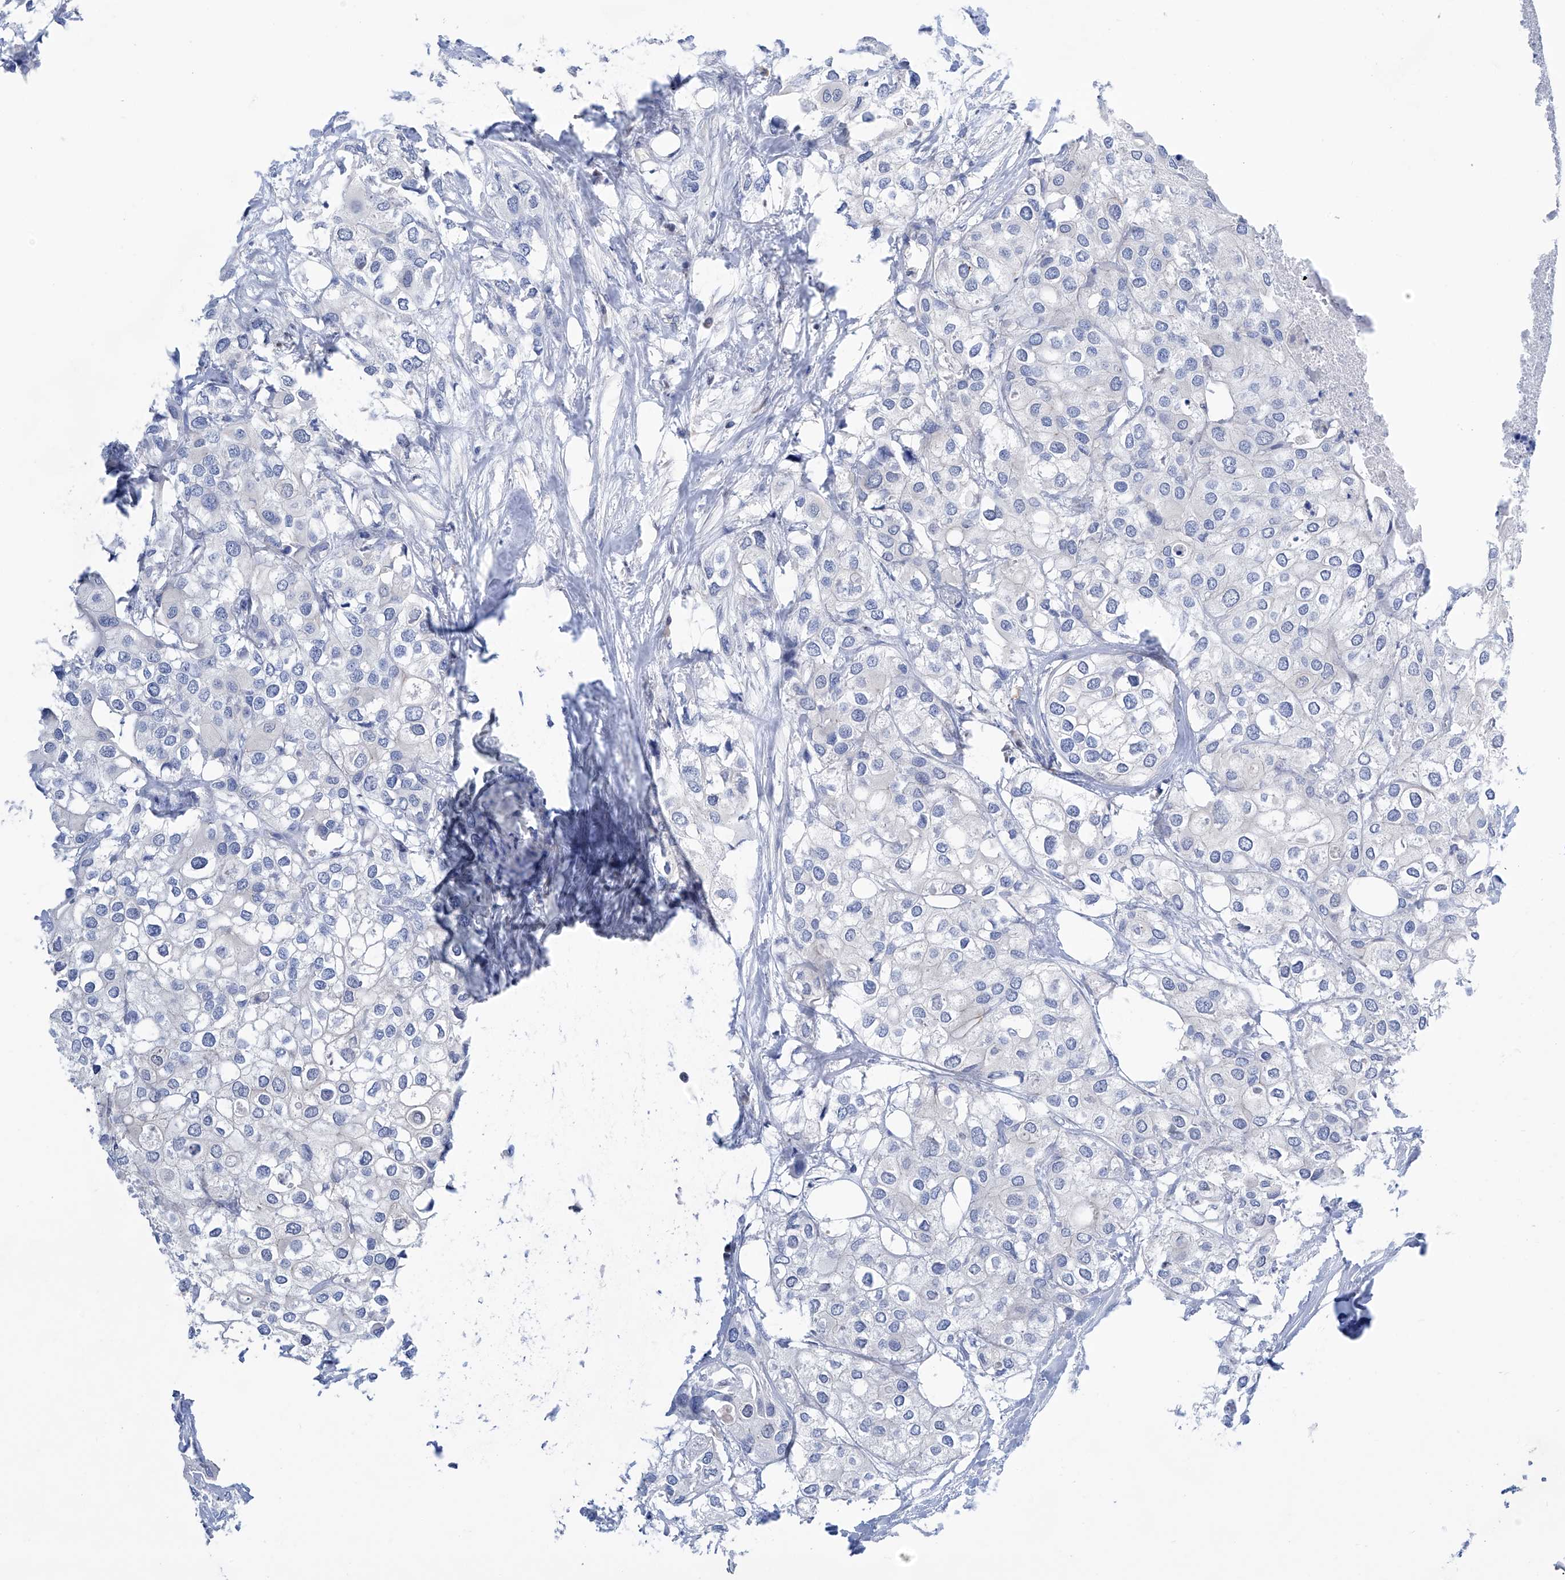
{"staining": {"intensity": "negative", "quantity": "none", "location": "none"}, "tissue": "urothelial cancer", "cell_type": "Tumor cells", "image_type": "cancer", "snomed": [{"axis": "morphology", "description": "Urothelial carcinoma, High grade"}, {"axis": "topography", "description": "Urinary bladder"}], "caption": "High power microscopy photomicrograph of an IHC photomicrograph of urothelial cancer, revealing no significant staining in tumor cells.", "gene": "PGM3", "patient": {"sex": "male", "age": 64}}